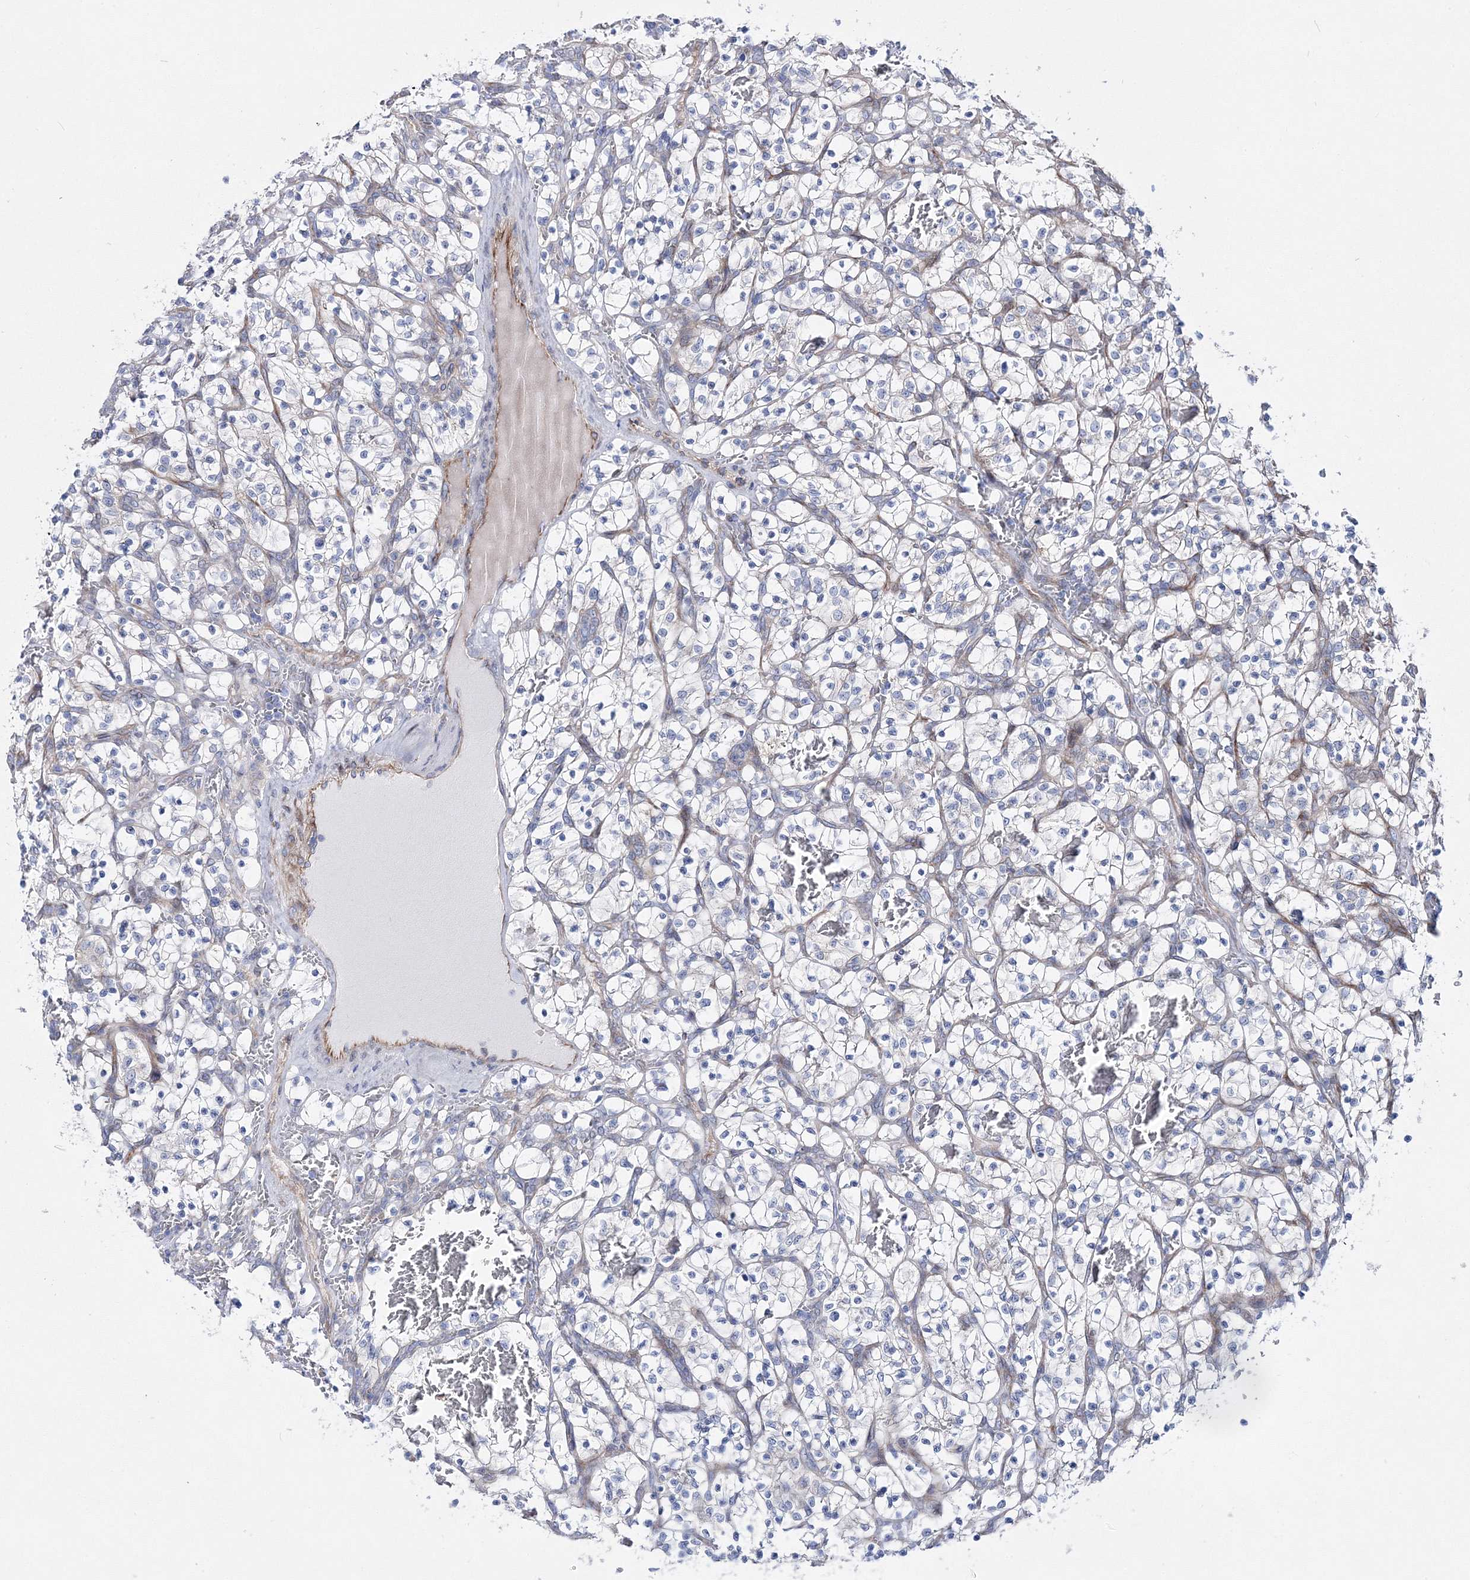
{"staining": {"intensity": "negative", "quantity": "none", "location": "none"}, "tissue": "renal cancer", "cell_type": "Tumor cells", "image_type": "cancer", "snomed": [{"axis": "morphology", "description": "Adenocarcinoma, NOS"}, {"axis": "topography", "description": "Kidney"}], "caption": "Tumor cells are negative for brown protein staining in renal cancer. (DAB IHC visualized using brightfield microscopy, high magnification).", "gene": "ARHGAP32", "patient": {"sex": "female", "age": 57}}